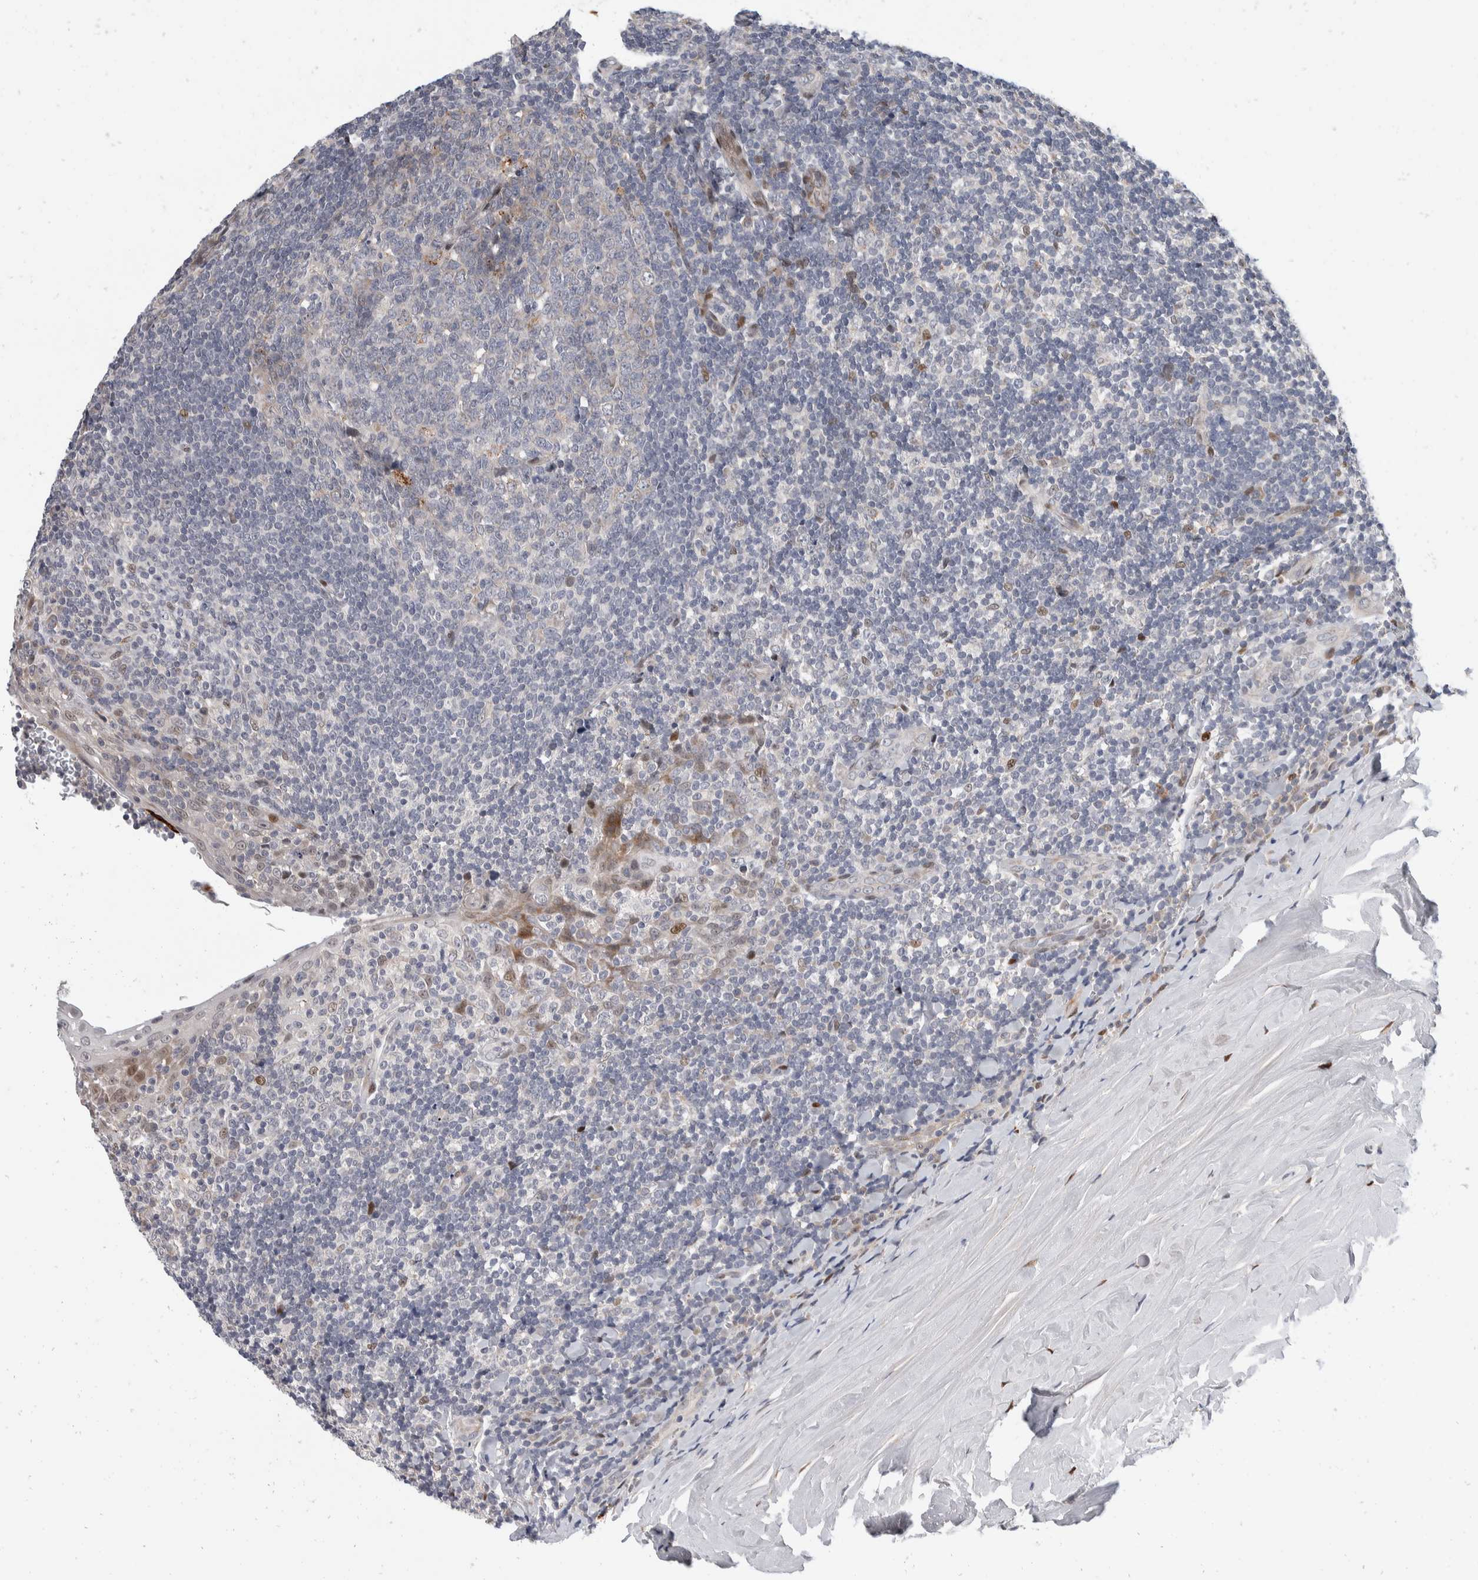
{"staining": {"intensity": "negative", "quantity": "none", "location": "none"}, "tissue": "tonsil", "cell_type": "Germinal center cells", "image_type": "normal", "snomed": [{"axis": "morphology", "description": "Normal tissue, NOS"}, {"axis": "topography", "description": "Tonsil"}], "caption": "Micrograph shows no significant protein expression in germinal center cells of normal tonsil.", "gene": "ZNF703", "patient": {"sex": "male", "age": 37}}